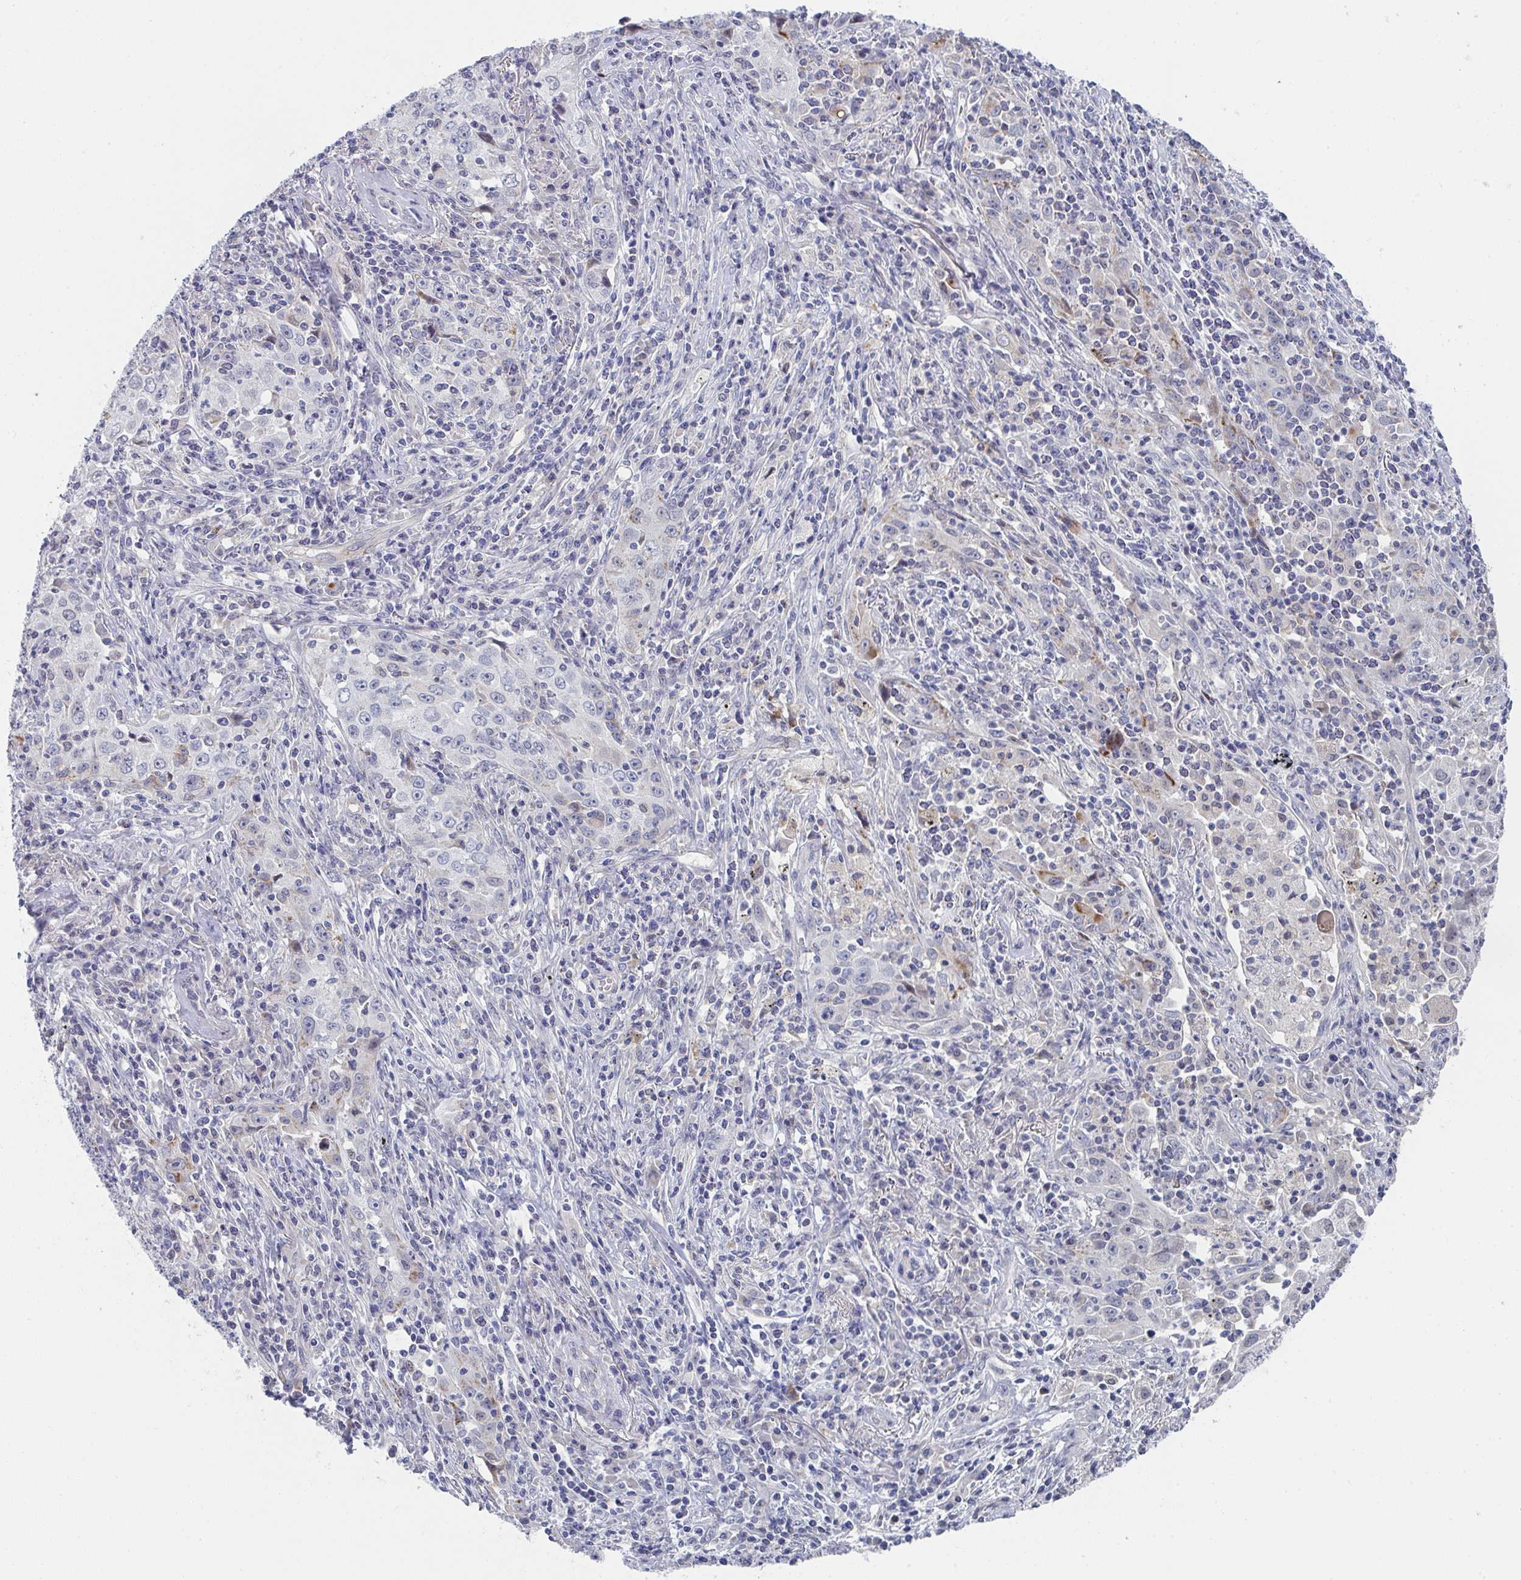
{"staining": {"intensity": "negative", "quantity": "none", "location": "none"}, "tissue": "lung cancer", "cell_type": "Tumor cells", "image_type": "cancer", "snomed": [{"axis": "morphology", "description": "Squamous cell carcinoma, NOS"}, {"axis": "topography", "description": "Lung"}], "caption": "The image reveals no significant staining in tumor cells of lung cancer (squamous cell carcinoma). (DAB immunohistochemistry visualized using brightfield microscopy, high magnification).", "gene": "VWDE", "patient": {"sex": "male", "age": 71}}